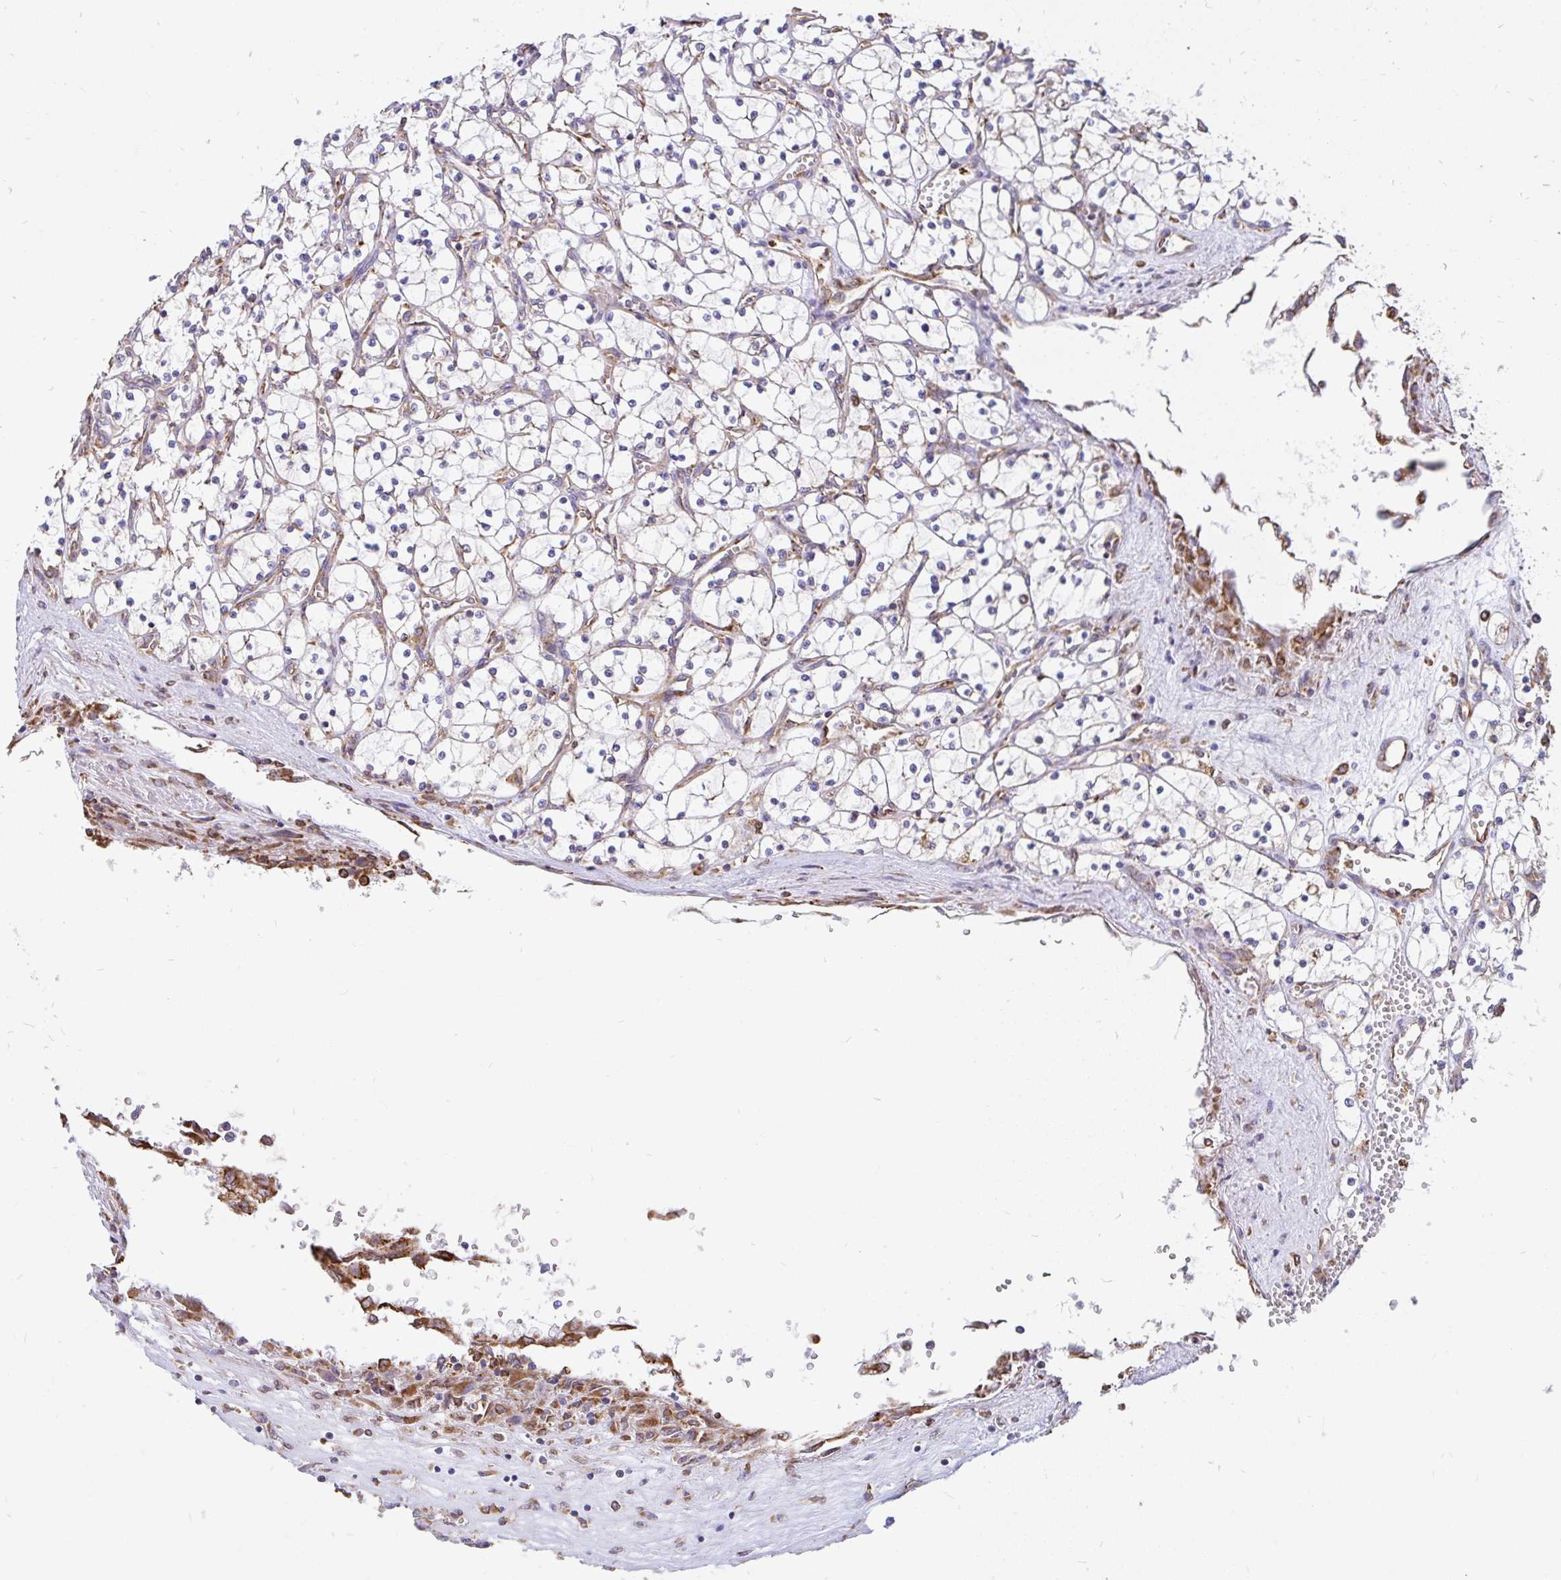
{"staining": {"intensity": "negative", "quantity": "none", "location": "none"}, "tissue": "renal cancer", "cell_type": "Tumor cells", "image_type": "cancer", "snomed": [{"axis": "morphology", "description": "Adenocarcinoma, NOS"}, {"axis": "topography", "description": "Kidney"}], "caption": "An immunohistochemistry (IHC) image of renal cancer is shown. There is no staining in tumor cells of renal cancer.", "gene": "EML5", "patient": {"sex": "female", "age": 69}}